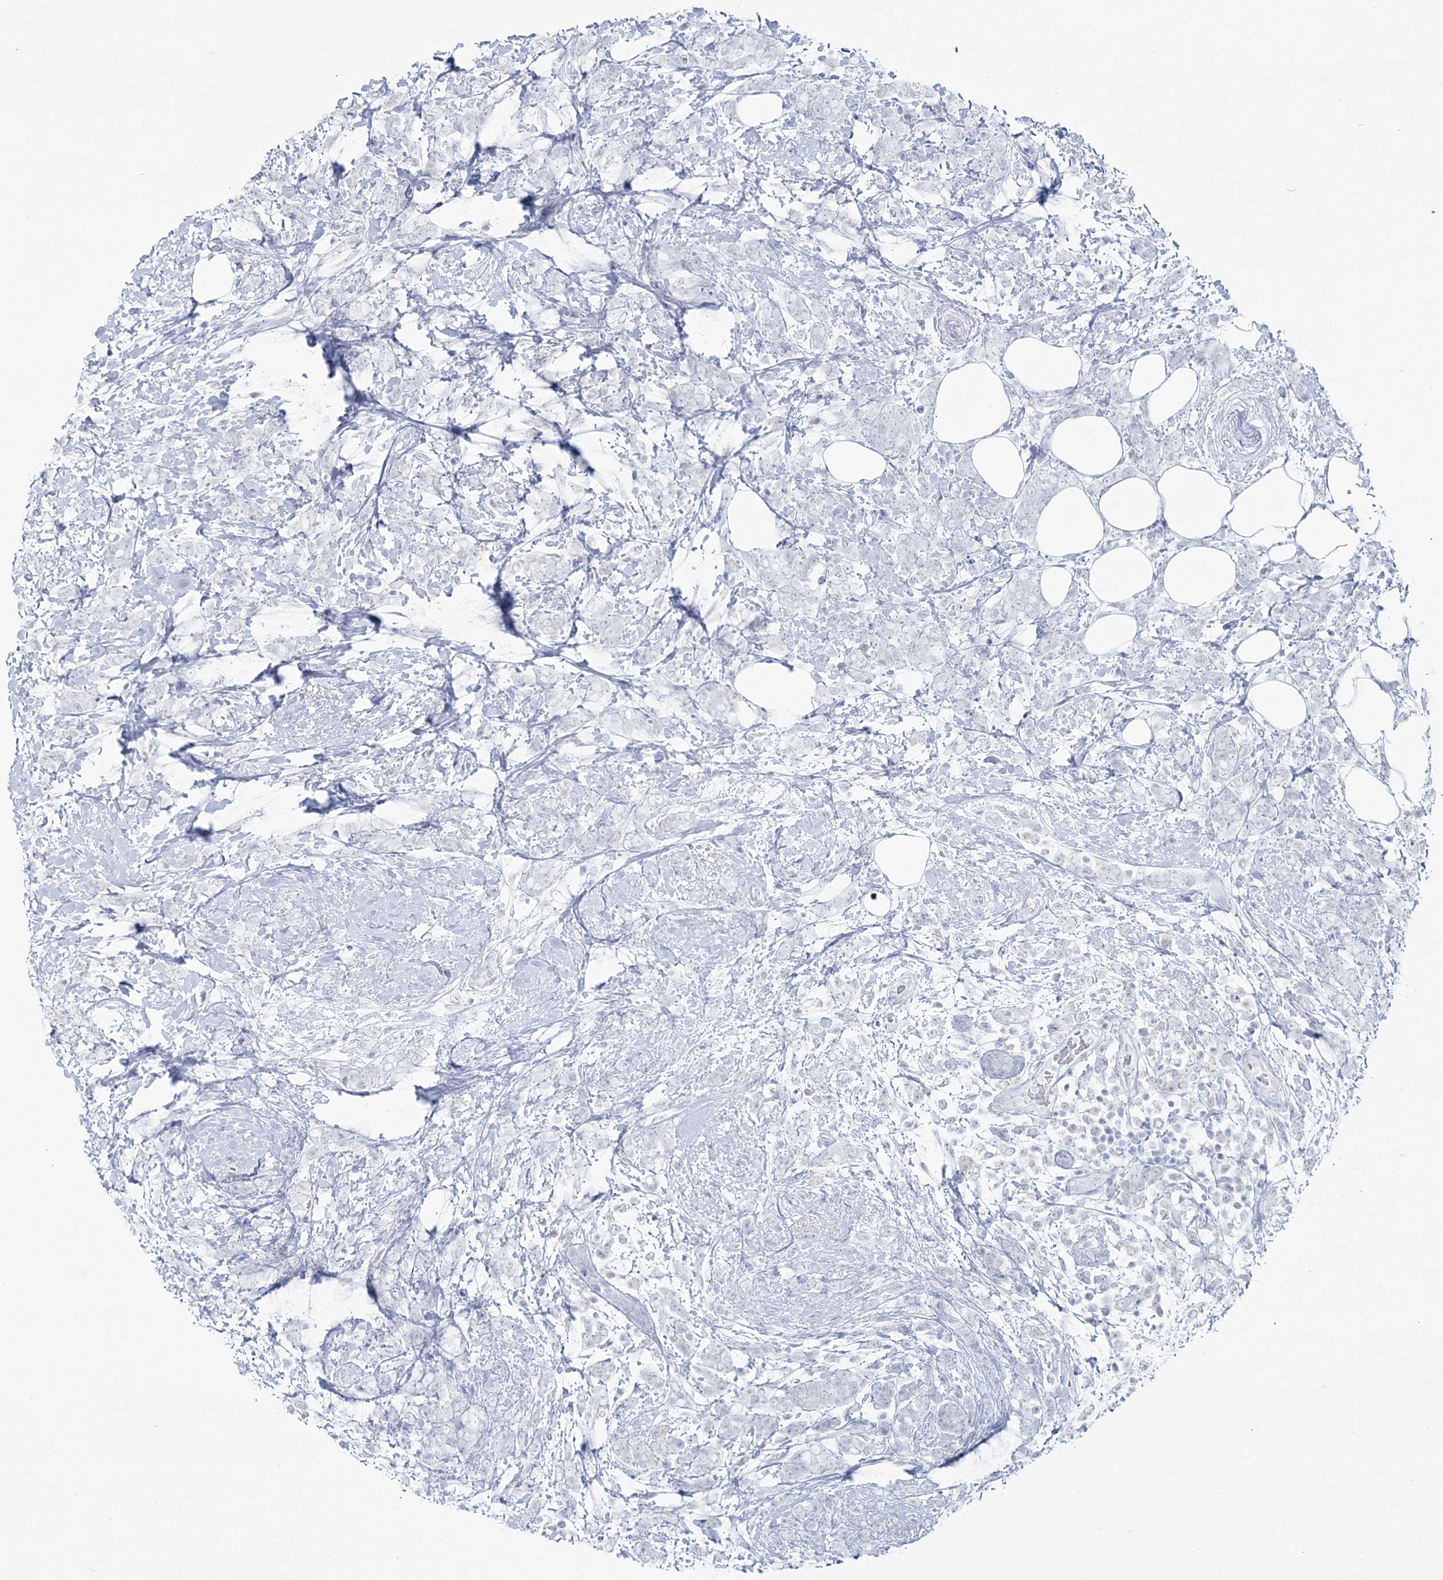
{"staining": {"intensity": "negative", "quantity": "none", "location": "none"}, "tissue": "breast cancer", "cell_type": "Tumor cells", "image_type": "cancer", "snomed": [{"axis": "morphology", "description": "Lobular carcinoma"}, {"axis": "topography", "description": "Breast"}], "caption": "Tumor cells show no significant protein positivity in lobular carcinoma (breast).", "gene": "ZNF843", "patient": {"sex": "female", "age": 58}}